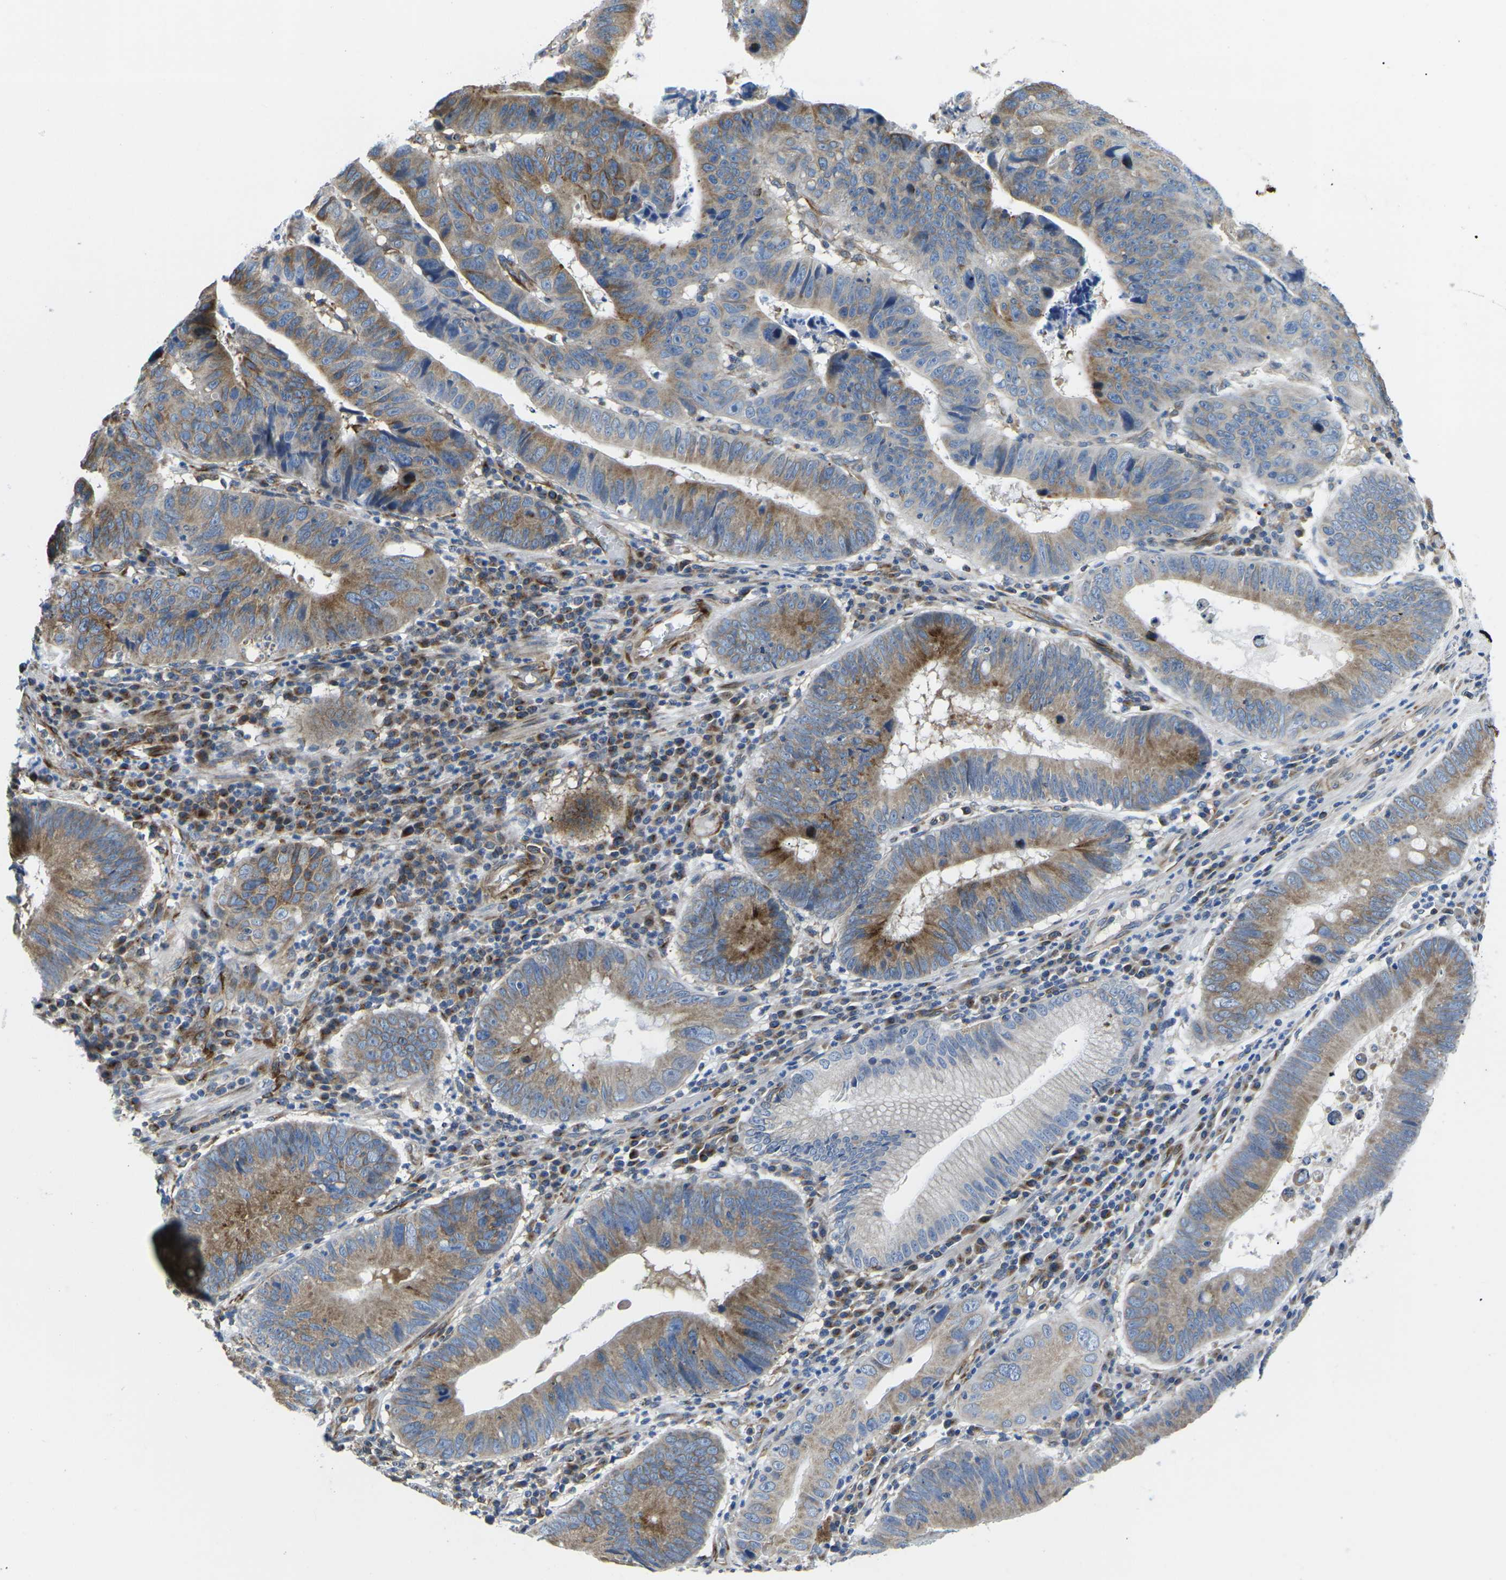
{"staining": {"intensity": "moderate", "quantity": "25%-75%", "location": "cytoplasmic/membranous"}, "tissue": "stomach cancer", "cell_type": "Tumor cells", "image_type": "cancer", "snomed": [{"axis": "morphology", "description": "Adenocarcinoma, NOS"}, {"axis": "topography", "description": "Stomach"}], "caption": "A brown stain highlights moderate cytoplasmic/membranous staining of a protein in human stomach adenocarcinoma tumor cells. (Stains: DAB (3,3'-diaminobenzidine) in brown, nuclei in blue, Microscopy: brightfield microscopy at high magnification).", "gene": "TMEFF2", "patient": {"sex": "male", "age": 59}}